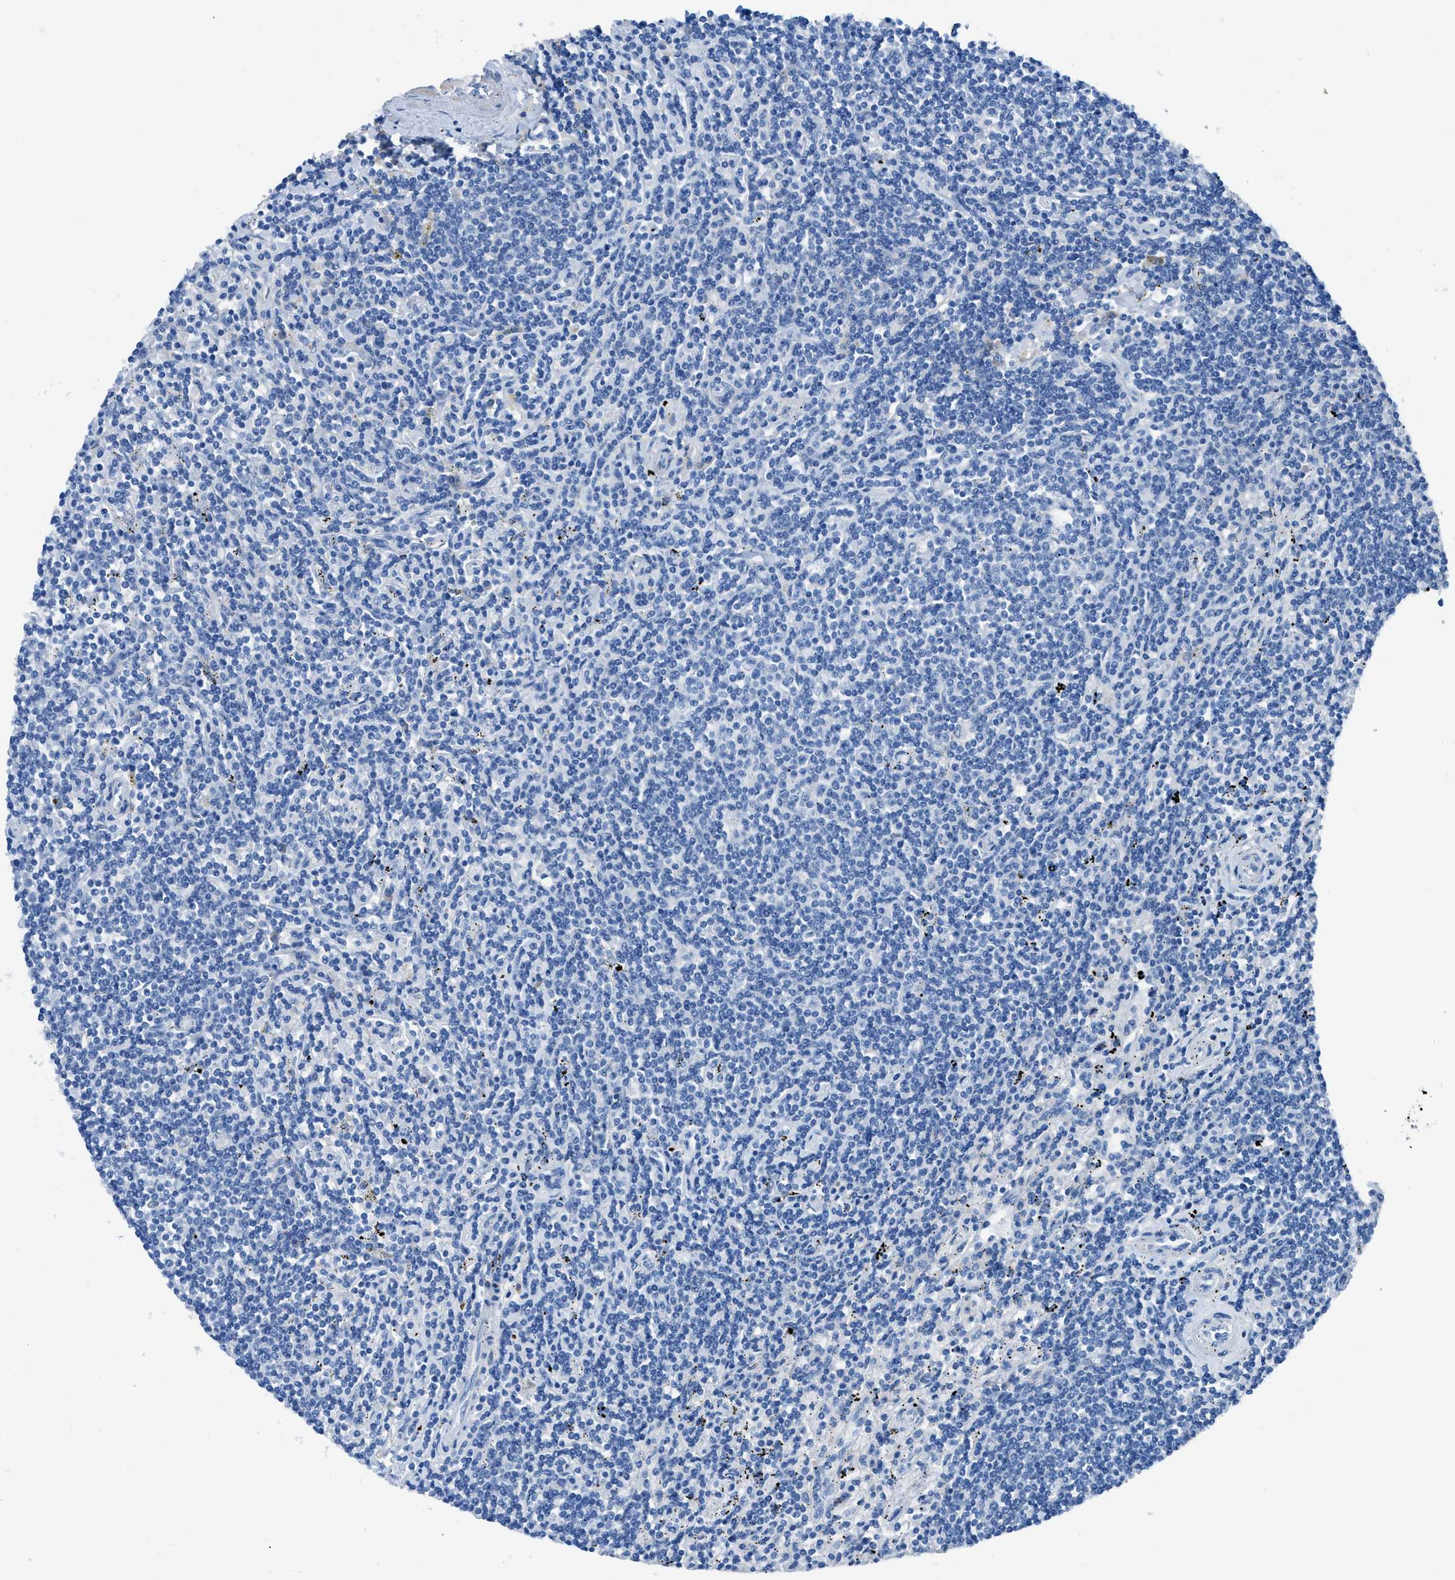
{"staining": {"intensity": "negative", "quantity": "none", "location": "none"}, "tissue": "lymphoma", "cell_type": "Tumor cells", "image_type": "cancer", "snomed": [{"axis": "morphology", "description": "Malignant lymphoma, non-Hodgkin's type, Low grade"}, {"axis": "topography", "description": "Spleen"}], "caption": "High magnification brightfield microscopy of lymphoma stained with DAB (brown) and counterstained with hematoxylin (blue): tumor cells show no significant expression. Nuclei are stained in blue.", "gene": "C5AR2", "patient": {"sex": "male", "age": 76}}